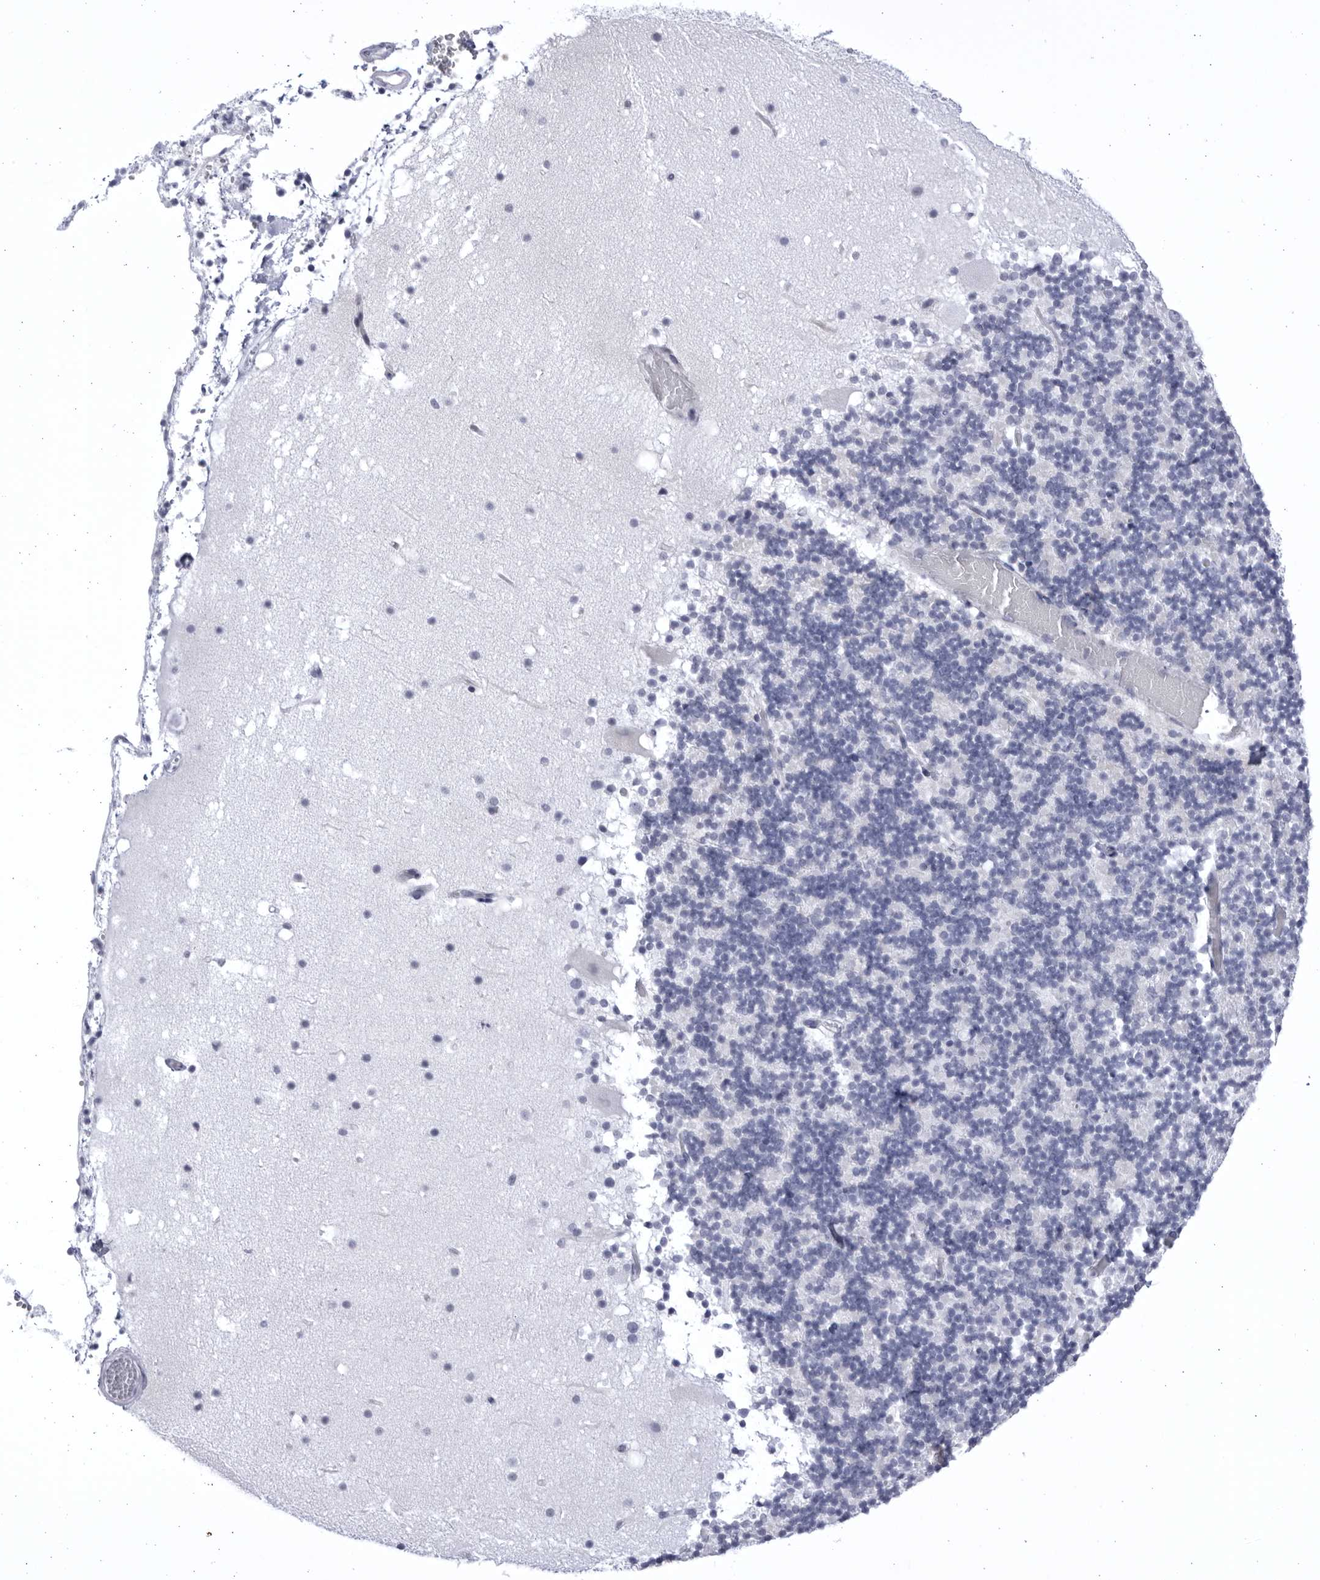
{"staining": {"intensity": "negative", "quantity": "none", "location": "none"}, "tissue": "cerebellum", "cell_type": "Cells in granular layer", "image_type": "normal", "snomed": [{"axis": "morphology", "description": "Normal tissue, NOS"}, {"axis": "topography", "description": "Cerebellum"}], "caption": "Immunohistochemistry image of benign human cerebellum stained for a protein (brown), which exhibits no expression in cells in granular layer. (DAB IHC with hematoxylin counter stain).", "gene": "CCDC181", "patient": {"sex": "male", "age": 57}}